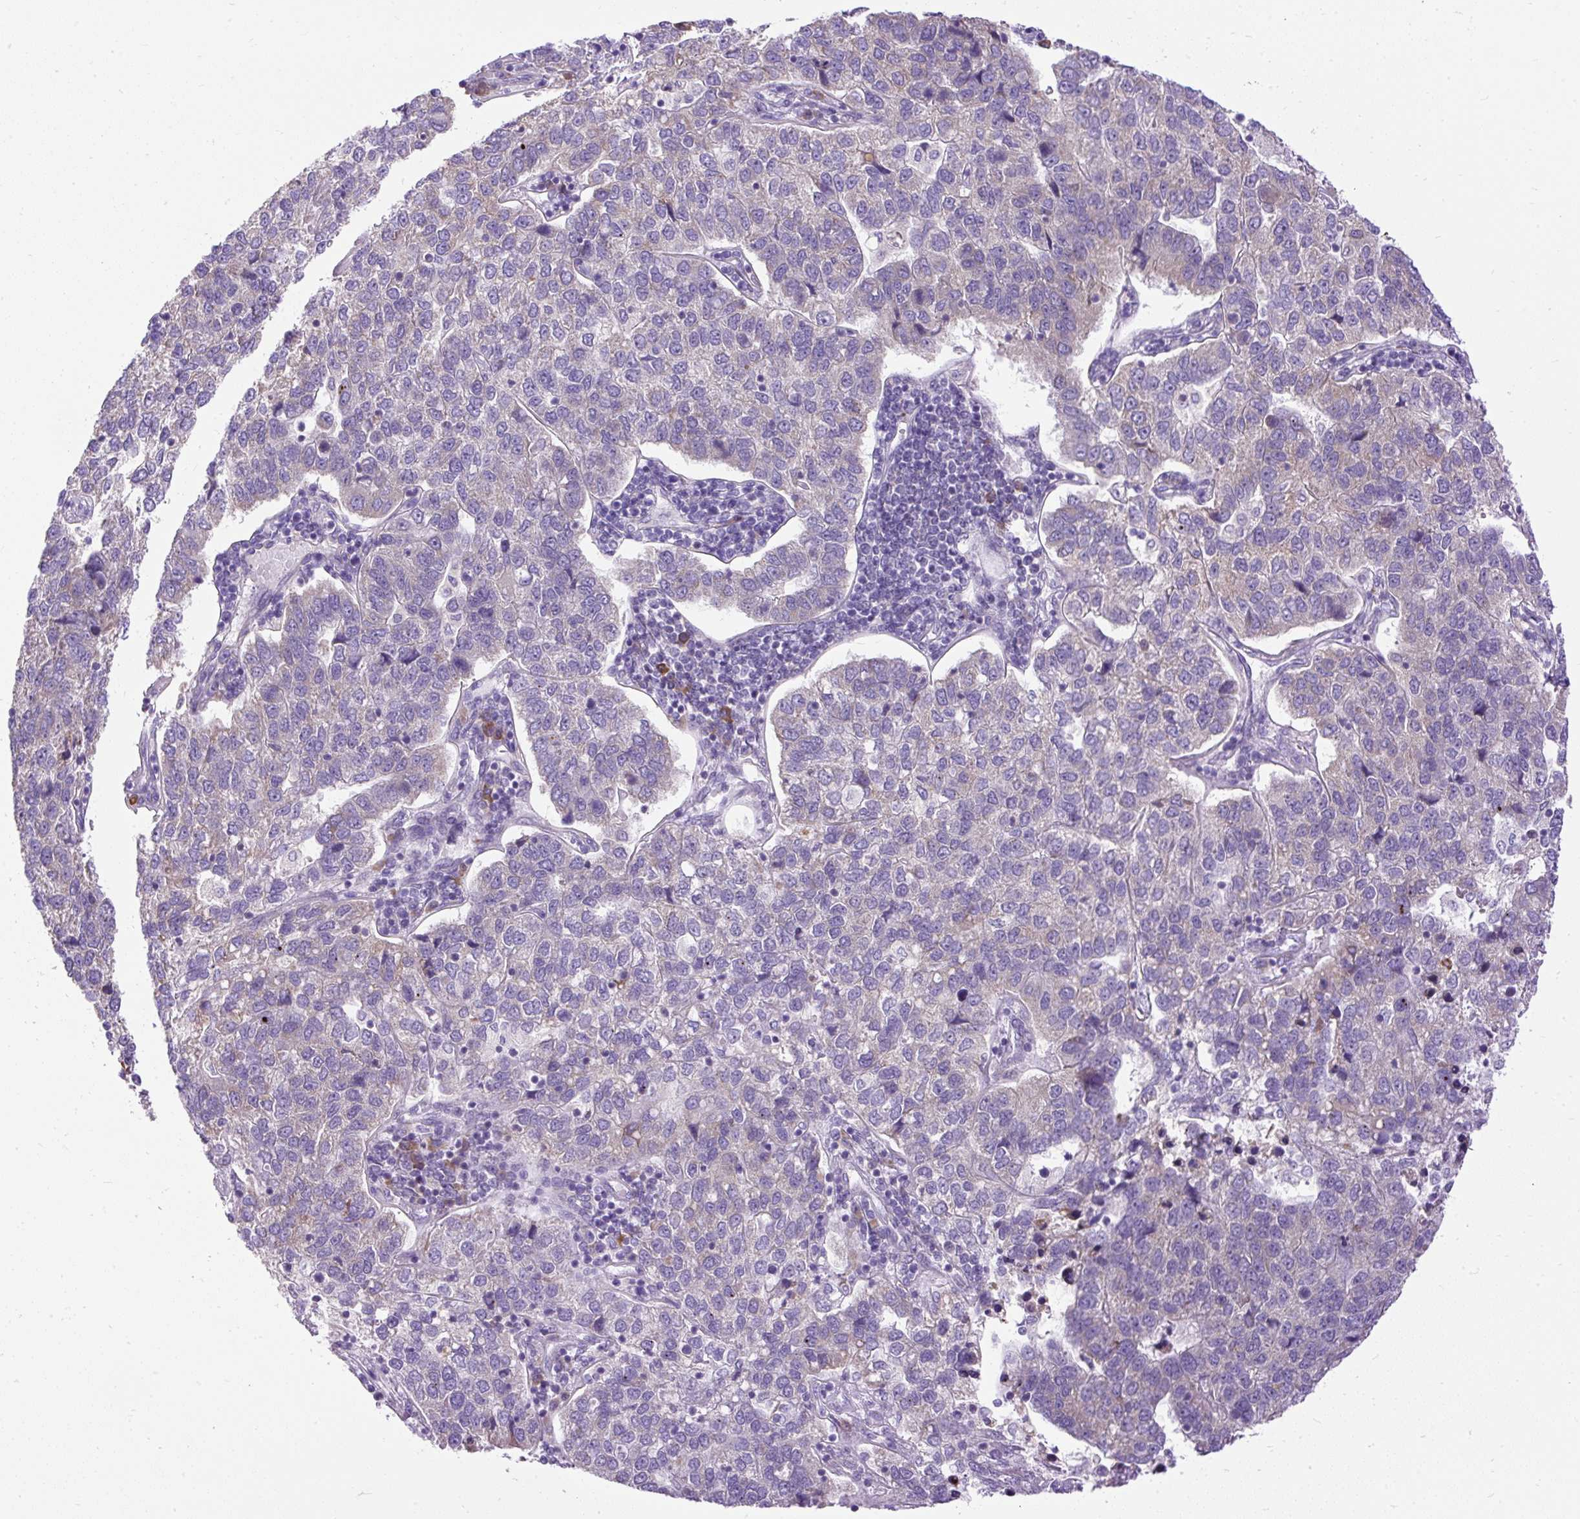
{"staining": {"intensity": "negative", "quantity": "none", "location": "none"}, "tissue": "pancreatic cancer", "cell_type": "Tumor cells", "image_type": "cancer", "snomed": [{"axis": "morphology", "description": "Adenocarcinoma, NOS"}, {"axis": "topography", "description": "Pancreas"}], "caption": "IHC photomicrograph of neoplastic tissue: pancreatic cancer (adenocarcinoma) stained with DAB (3,3'-diaminobenzidine) reveals no significant protein expression in tumor cells. The staining was performed using DAB (3,3'-diaminobenzidine) to visualize the protein expression in brown, while the nuclei were stained in blue with hematoxylin (Magnification: 20x).", "gene": "SYBU", "patient": {"sex": "female", "age": 61}}